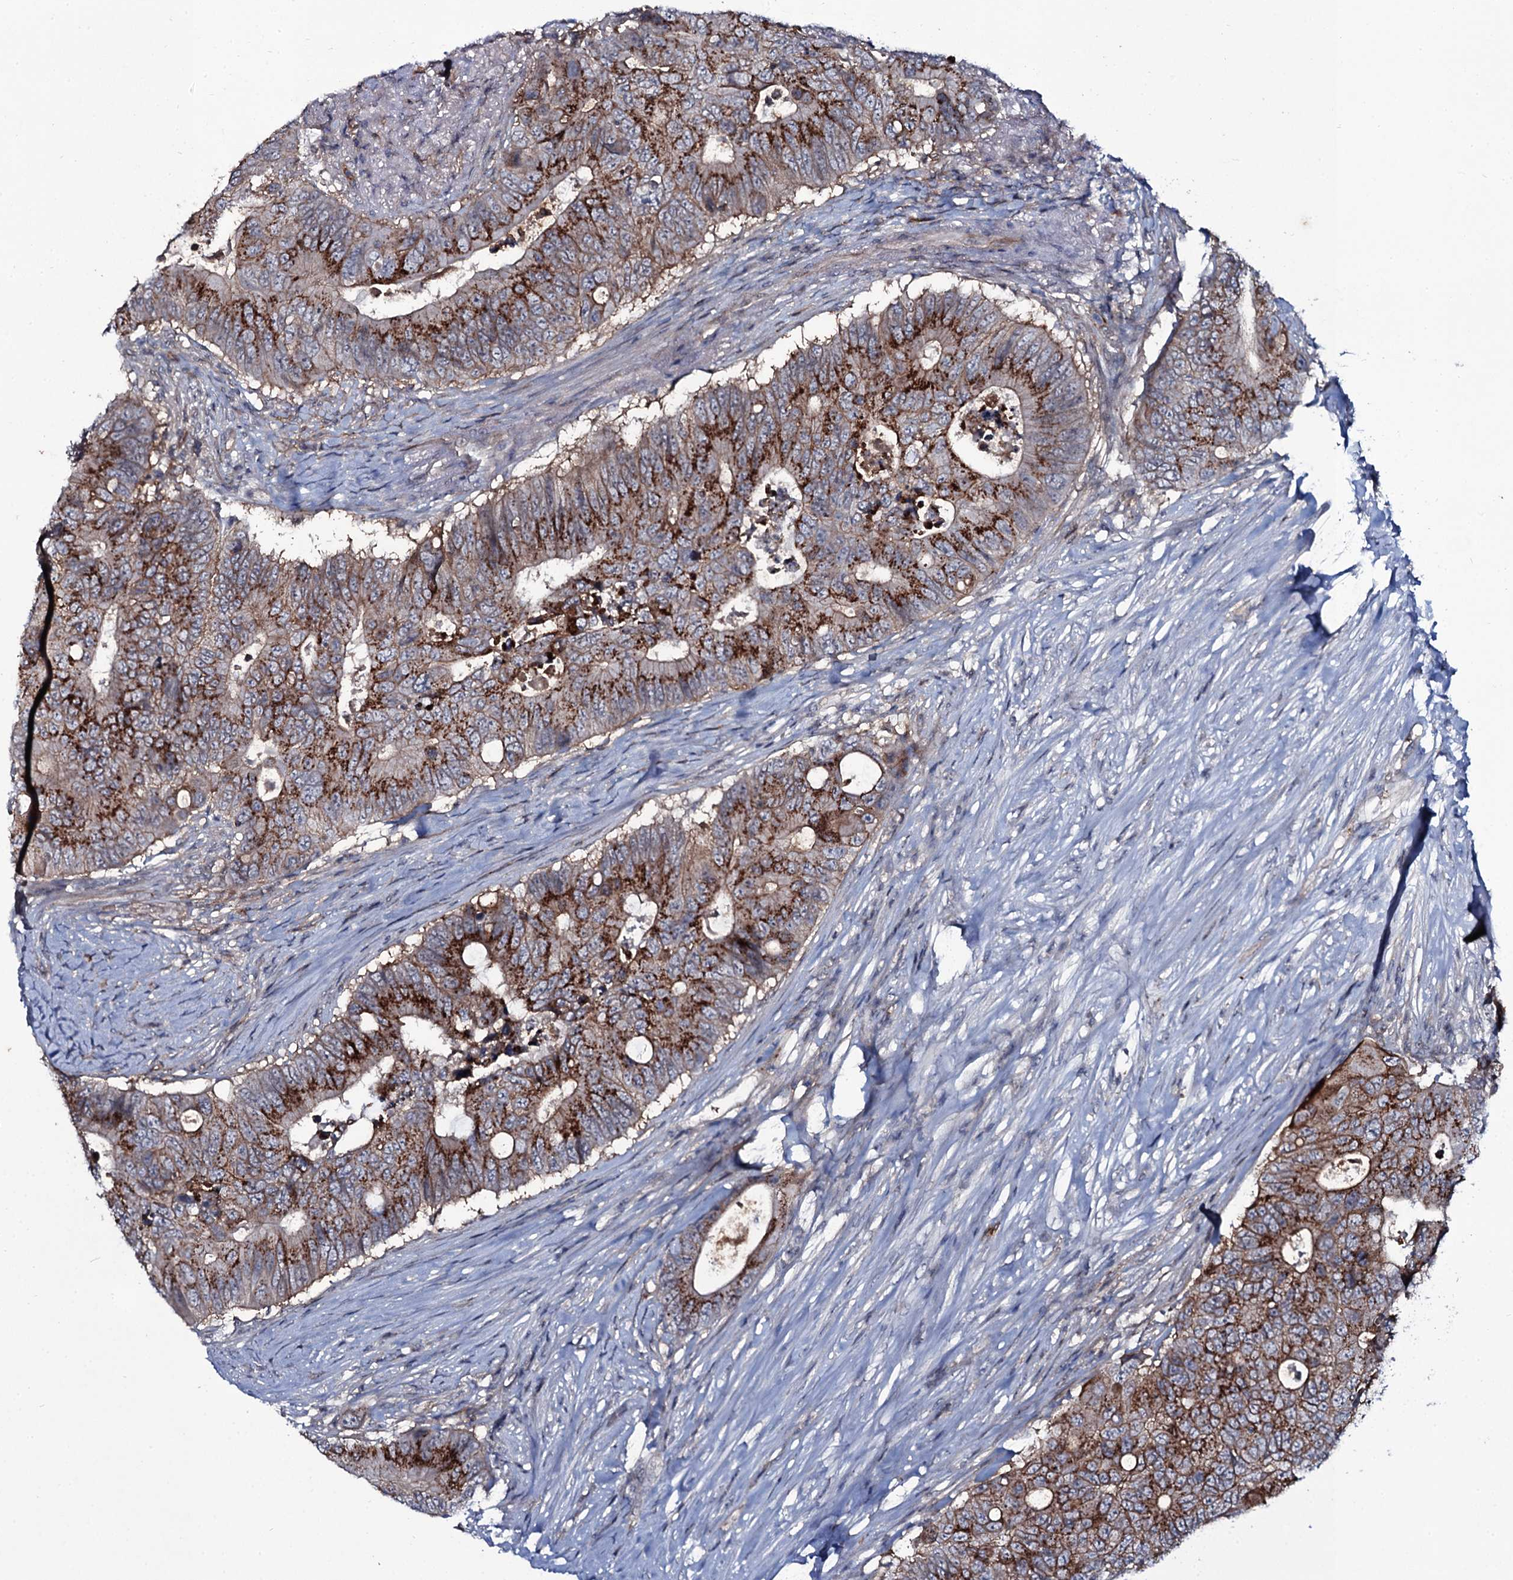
{"staining": {"intensity": "strong", "quantity": ">75%", "location": "cytoplasmic/membranous"}, "tissue": "colorectal cancer", "cell_type": "Tumor cells", "image_type": "cancer", "snomed": [{"axis": "morphology", "description": "Adenocarcinoma, NOS"}, {"axis": "topography", "description": "Colon"}], "caption": "IHC (DAB) staining of human colorectal cancer (adenocarcinoma) exhibits strong cytoplasmic/membranous protein expression in approximately >75% of tumor cells.", "gene": "SNAP23", "patient": {"sex": "male", "age": 71}}